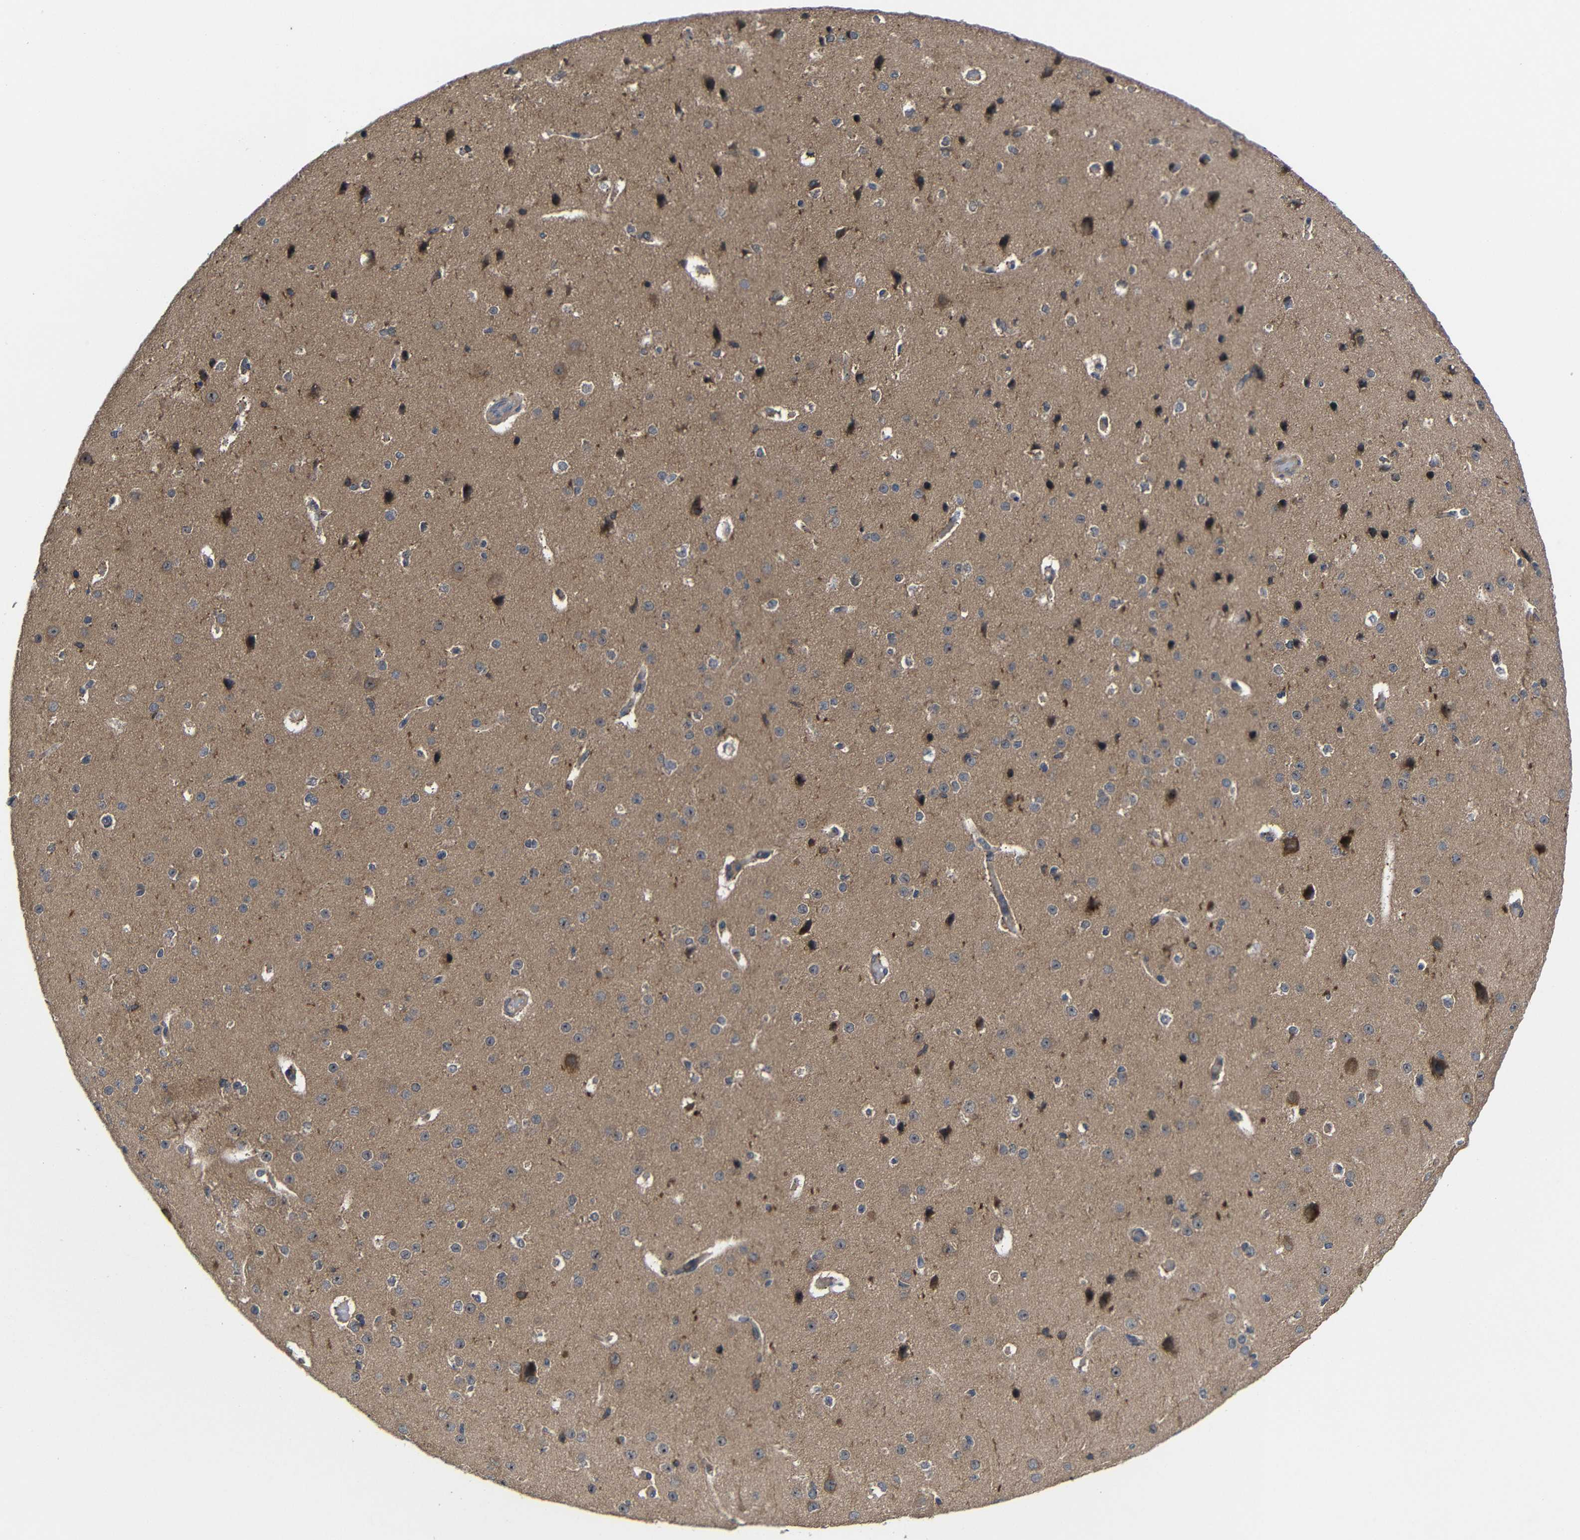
{"staining": {"intensity": "weak", "quantity": "25%-75%", "location": "cytoplasmic/membranous"}, "tissue": "cerebral cortex", "cell_type": "Endothelial cells", "image_type": "normal", "snomed": [{"axis": "morphology", "description": "Normal tissue, NOS"}, {"axis": "morphology", "description": "Developmental malformation"}, {"axis": "topography", "description": "Cerebral cortex"}], "caption": "Weak cytoplasmic/membranous positivity is appreciated in about 25%-75% of endothelial cells in benign cerebral cortex. (brown staining indicates protein expression, while blue staining denotes nuclei).", "gene": "LPAR5", "patient": {"sex": "female", "age": 30}}